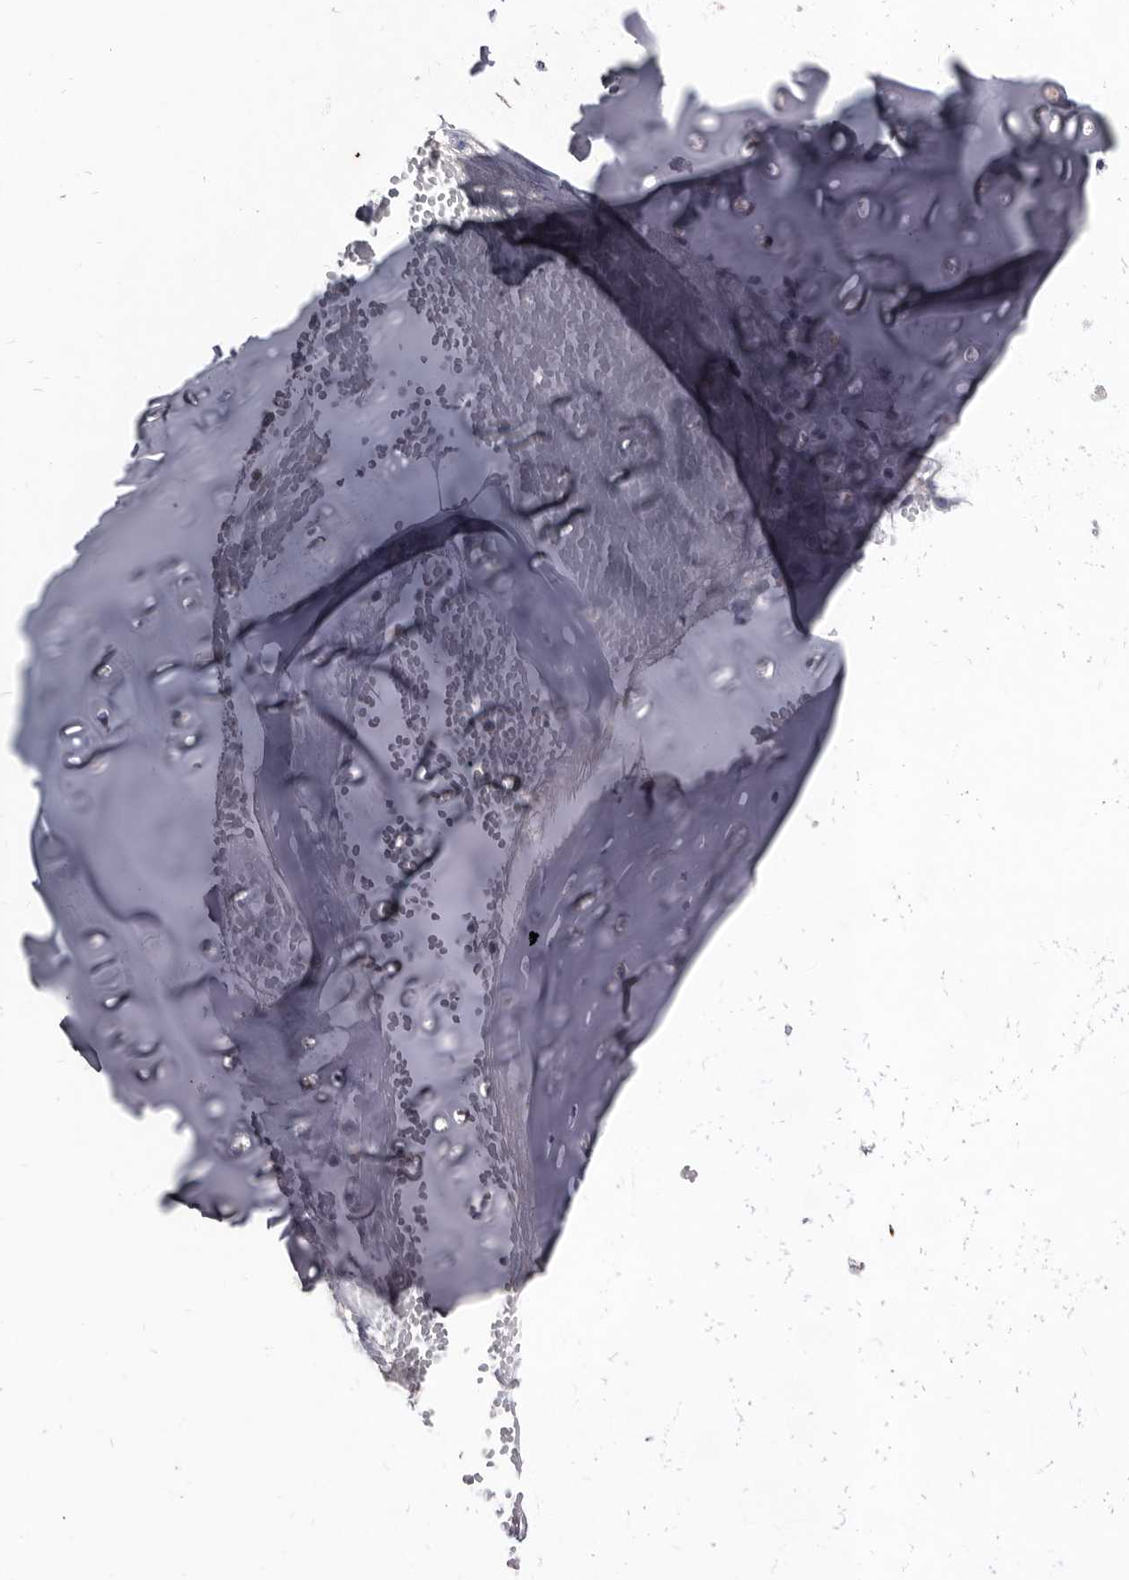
{"staining": {"intensity": "negative", "quantity": "none", "location": "none"}, "tissue": "soft tissue", "cell_type": "Chondrocytes", "image_type": "normal", "snomed": [{"axis": "morphology", "description": "Normal tissue, NOS"}, {"axis": "morphology", "description": "Basal cell carcinoma"}, {"axis": "topography", "description": "Cartilage tissue"}, {"axis": "topography", "description": "Nasopharynx"}, {"axis": "topography", "description": "Oral tissue"}], "caption": "The histopathology image displays no staining of chondrocytes in unremarkable soft tissue. (Stains: DAB (3,3'-diaminobenzidine) immunohistochemistry (IHC) with hematoxylin counter stain, Microscopy: brightfield microscopy at high magnification).", "gene": "ABCF2", "patient": {"sex": "female", "age": 77}}